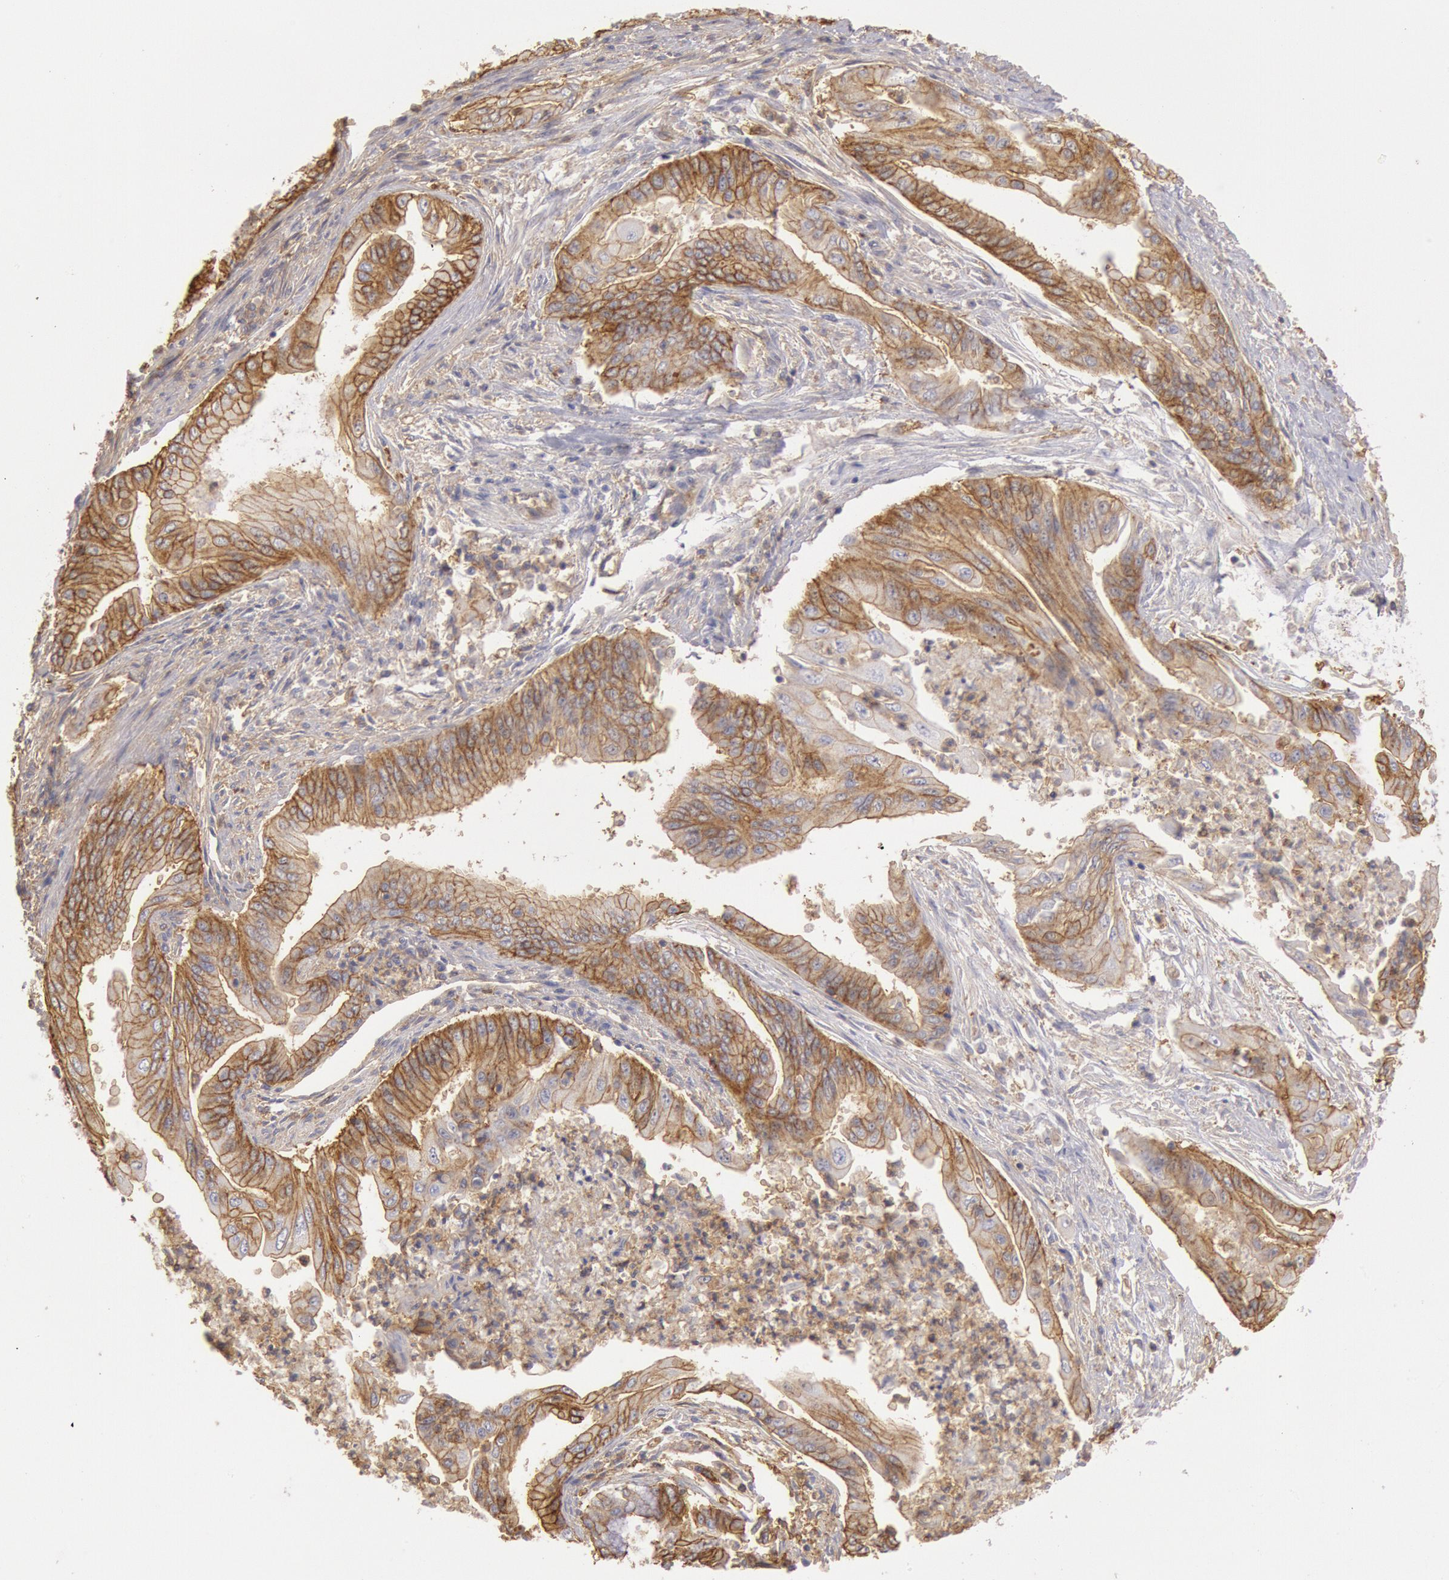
{"staining": {"intensity": "moderate", "quantity": ">75%", "location": "cytoplasmic/membranous"}, "tissue": "endometrial cancer", "cell_type": "Tumor cells", "image_type": "cancer", "snomed": [{"axis": "morphology", "description": "Adenocarcinoma, NOS"}, {"axis": "topography", "description": "Endometrium"}], "caption": "Tumor cells show medium levels of moderate cytoplasmic/membranous staining in approximately >75% of cells in human endometrial cancer.", "gene": "SNAP23", "patient": {"sex": "female", "age": 63}}